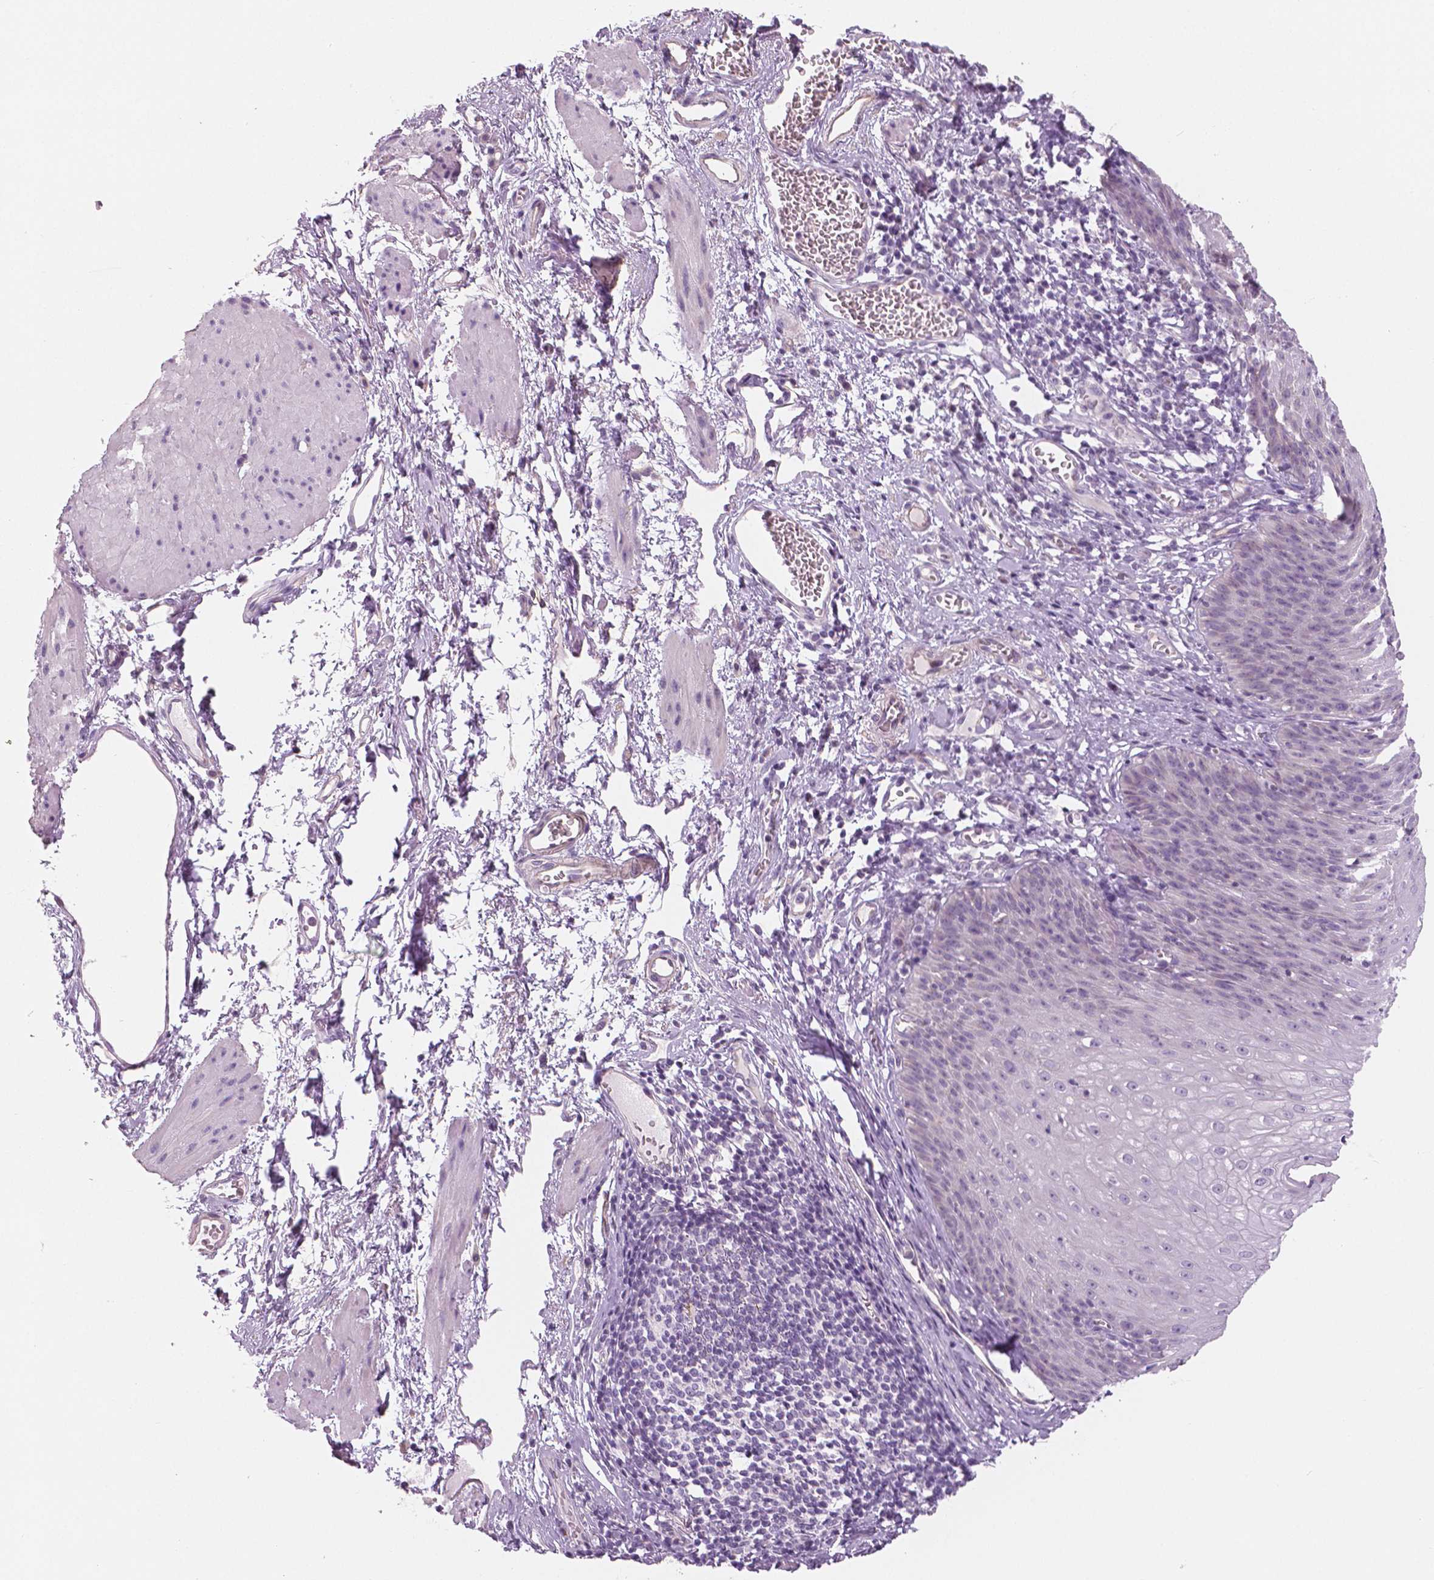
{"staining": {"intensity": "negative", "quantity": "none", "location": "none"}, "tissue": "esophagus", "cell_type": "Squamous epithelial cells", "image_type": "normal", "snomed": [{"axis": "morphology", "description": "Normal tissue, NOS"}, {"axis": "topography", "description": "Esophagus"}], "caption": "A micrograph of human esophagus is negative for staining in squamous epithelial cells.", "gene": "SLC24A1", "patient": {"sex": "male", "age": 72}}